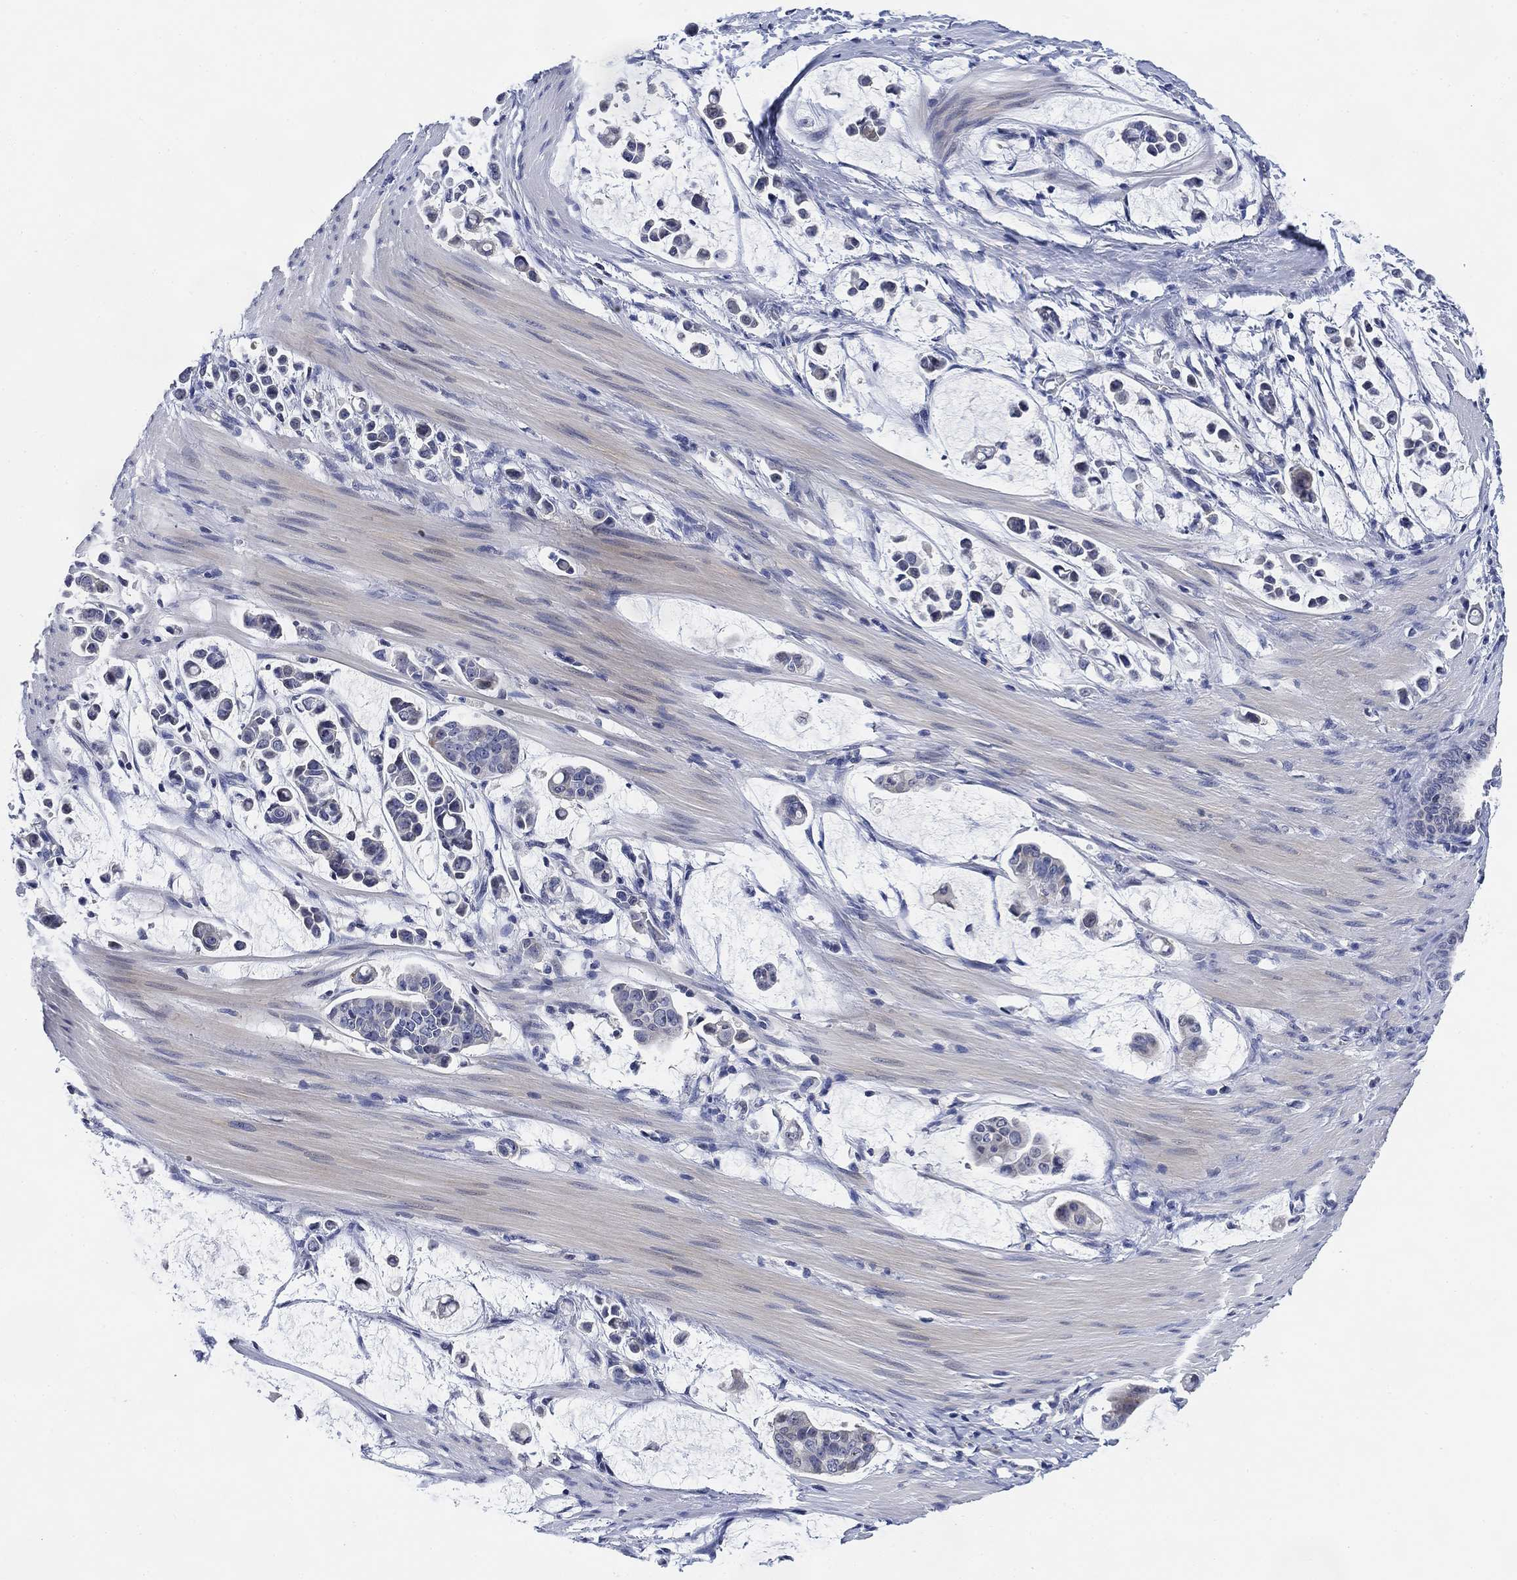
{"staining": {"intensity": "negative", "quantity": "none", "location": "none"}, "tissue": "stomach cancer", "cell_type": "Tumor cells", "image_type": "cancer", "snomed": [{"axis": "morphology", "description": "Adenocarcinoma, NOS"}, {"axis": "topography", "description": "Stomach"}], "caption": "High power microscopy micrograph of an immunohistochemistry micrograph of adenocarcinoma (stomach), revealing no significant staining in tumor cells.", "gene": "DAZL", "patient": {"sex": "male", "age": 82}}